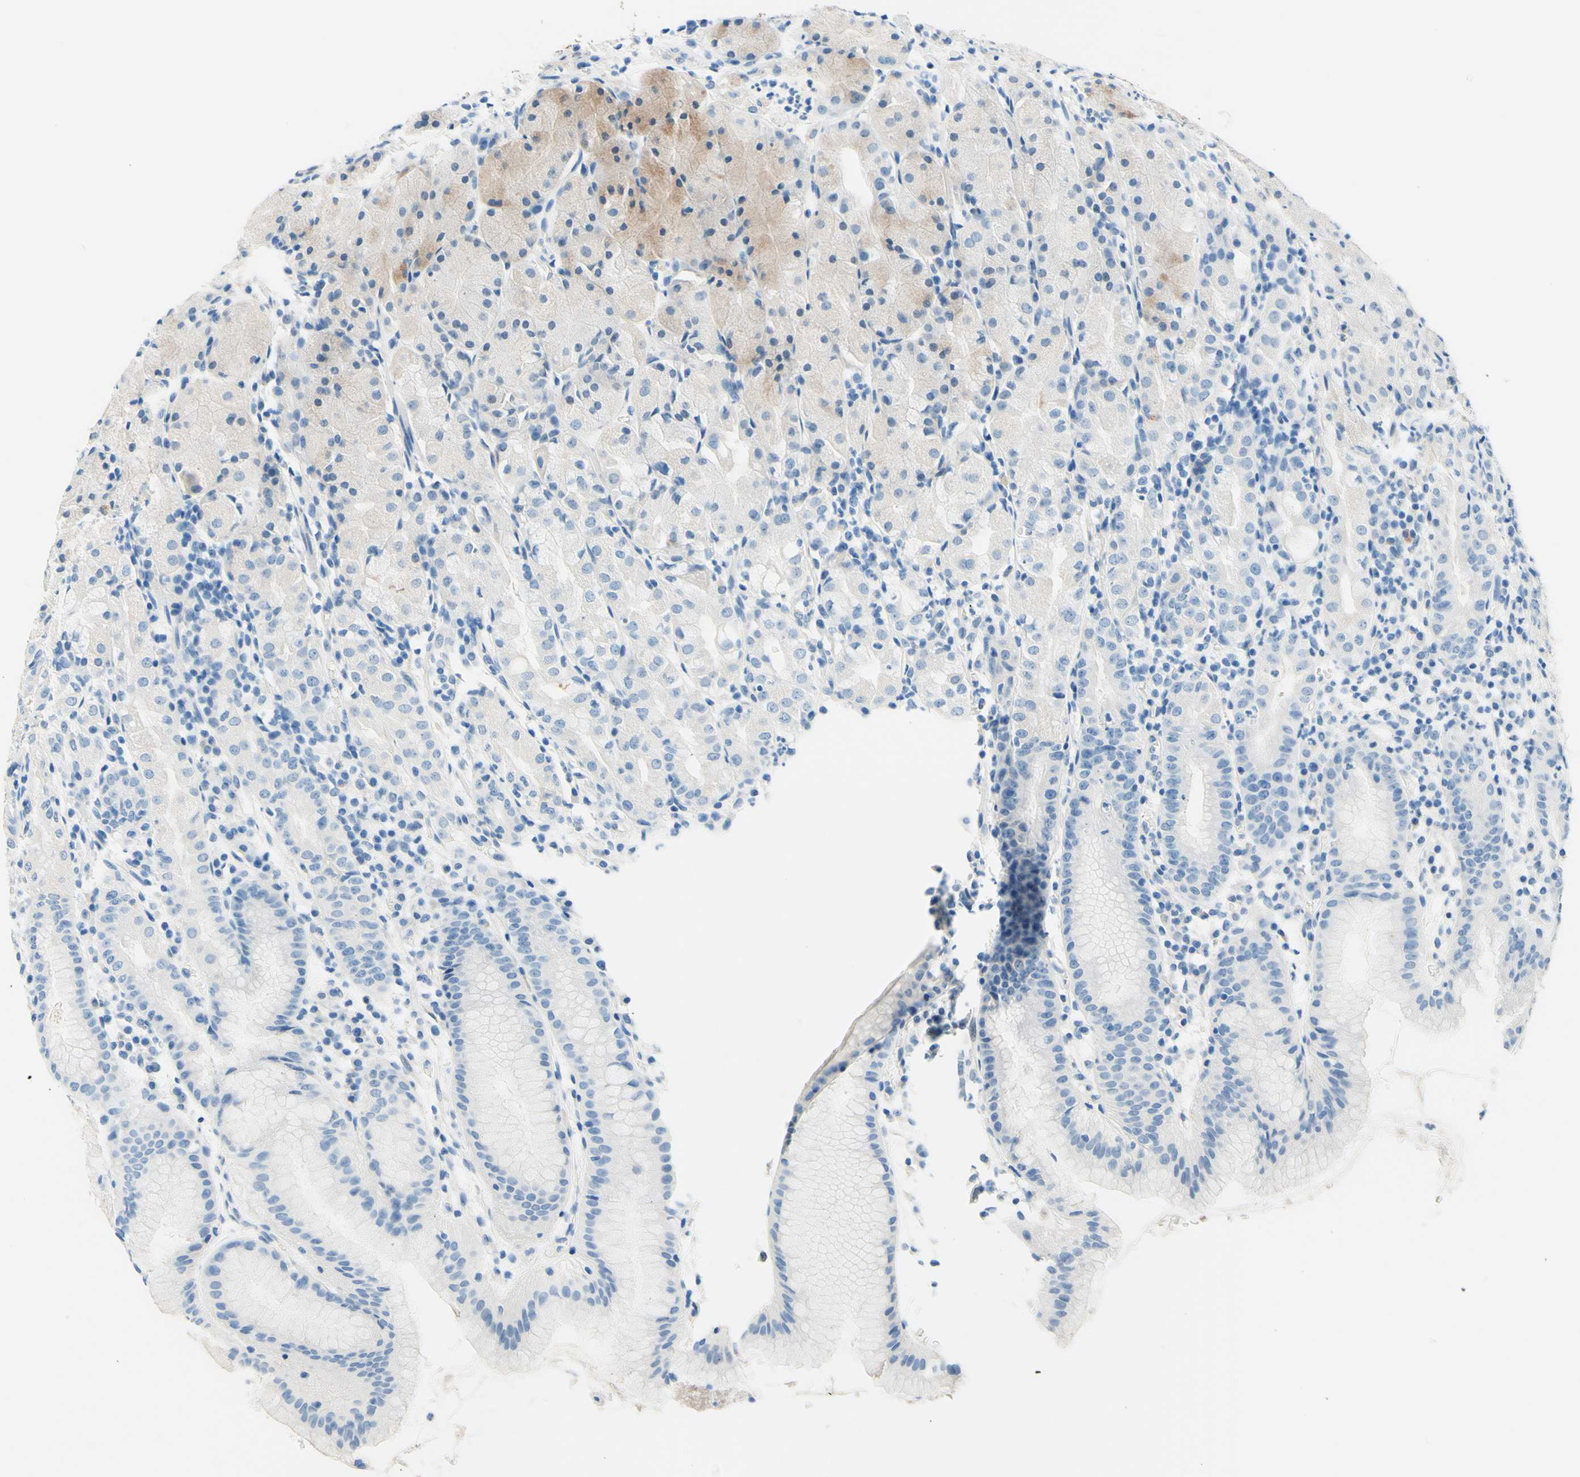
{"staining": {"intensity": "weak", "quantity": "<25%", "location": "cytoplasmic/membranous"}, "tissue": "stomach", "cell_type": "Glandular cells", "image_type": "normal", "snomed": [{"axis": "morphology", "description": "Normal tissue, NOS"}, {"axis": "topography", "description": "Stomach"}, {"axis": "topography", "description": "Stomach, lower"}], "caption": "IHC of unremarkable human stomach exhibits no staining in glandular cells.", "gene": "PASD1", "patient": {"sex": "female", "age": 75}}